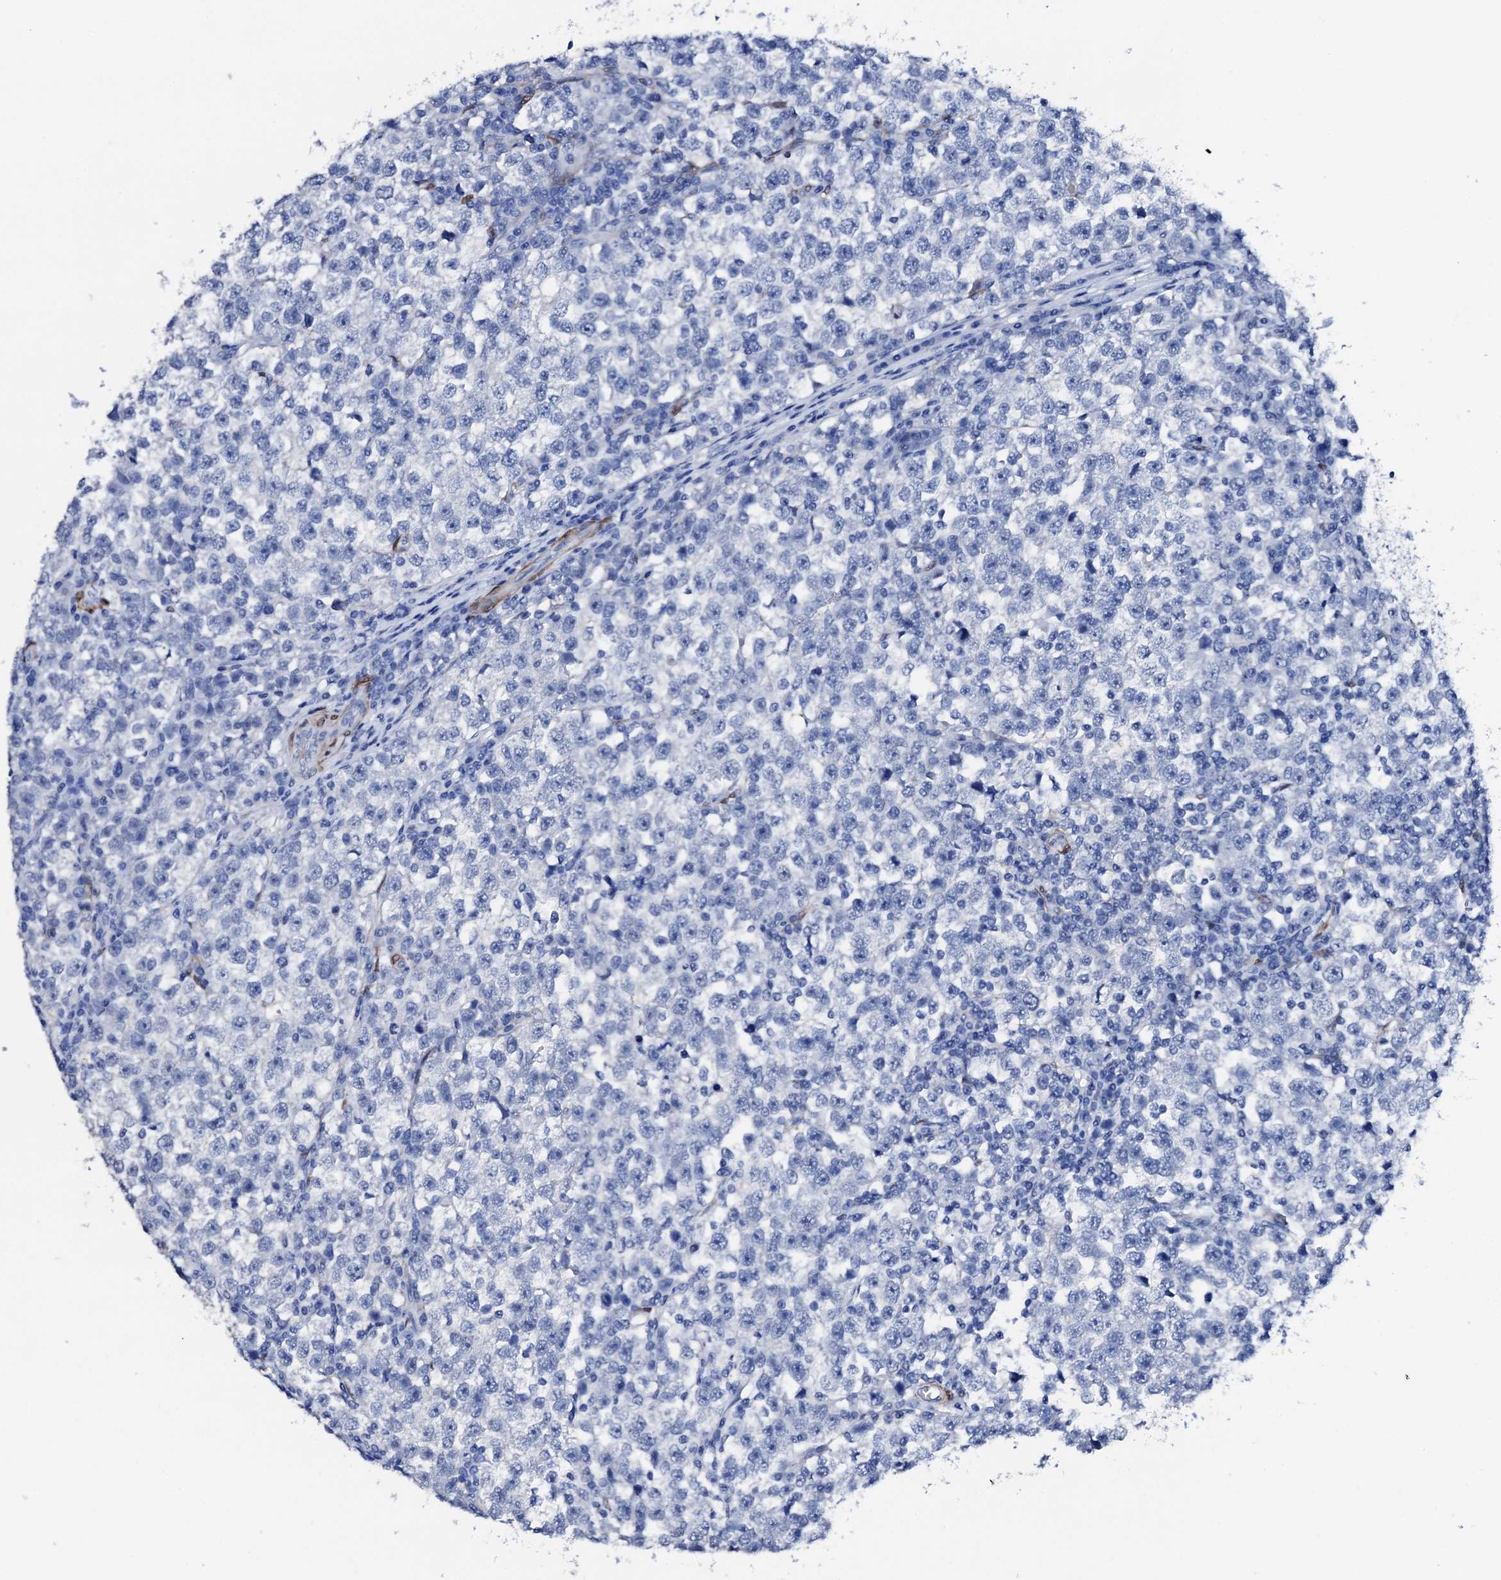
{"staining": {"intensity": "negative", "quantity": "none", "location": "none"}, "tissue": "testis cancer", "cell_type": "Tumor cells", "image_type": "cancer", "snomed": [{"axis": "morphology", "description": "Normal tissue, NOS"}, {"axis": "morphology", "description": "Seminoma, NOS"}, {"axis": "topography", "description": "Testis"}], "caption": "High magnification brightfield microscopy of seminoma (testis) stained with DAB (brown) and counterstained with hematoxylin (blue): tumor cells show no significant expression.", "gene": "NRIP2", "patient": {"sex": "male", "age": 43}}